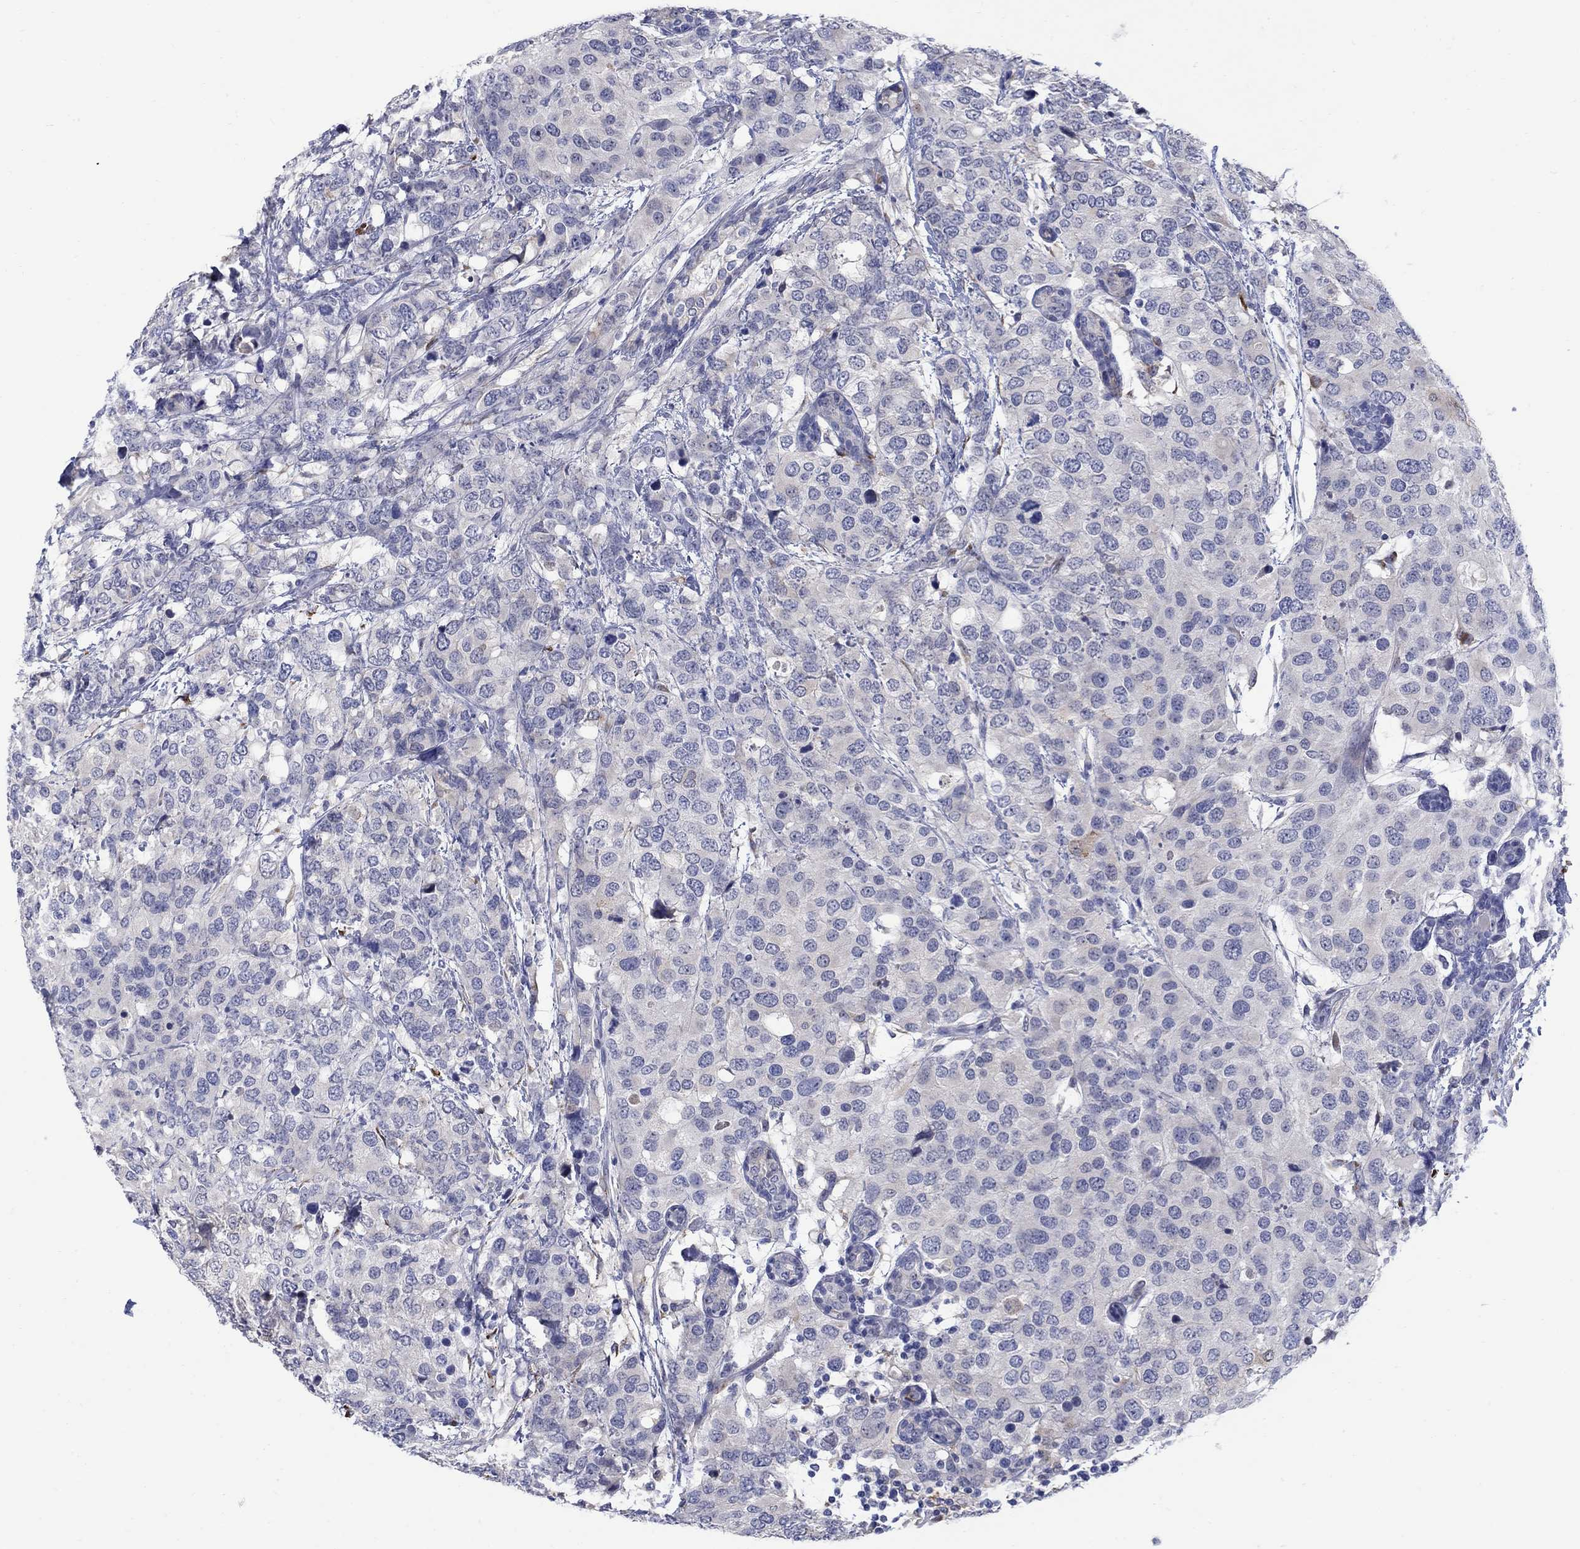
{"staining": {"intensity": "negative", "quantity": "none", "location": "none"}, "tissue": "breast cancer", "cell_type": "Tumor cells", "image_type": "cancer", "snomed": [{"axis": "morphology", "description": "Lobular carcinoma"}, {"axis": "topography", "description": "Breast"}], "caption": "Tumor cells are negative for protein expression in human breast lobular carcinoma.", "gene": "REEP2", "patient": {"sex": "female", "age": 59}}